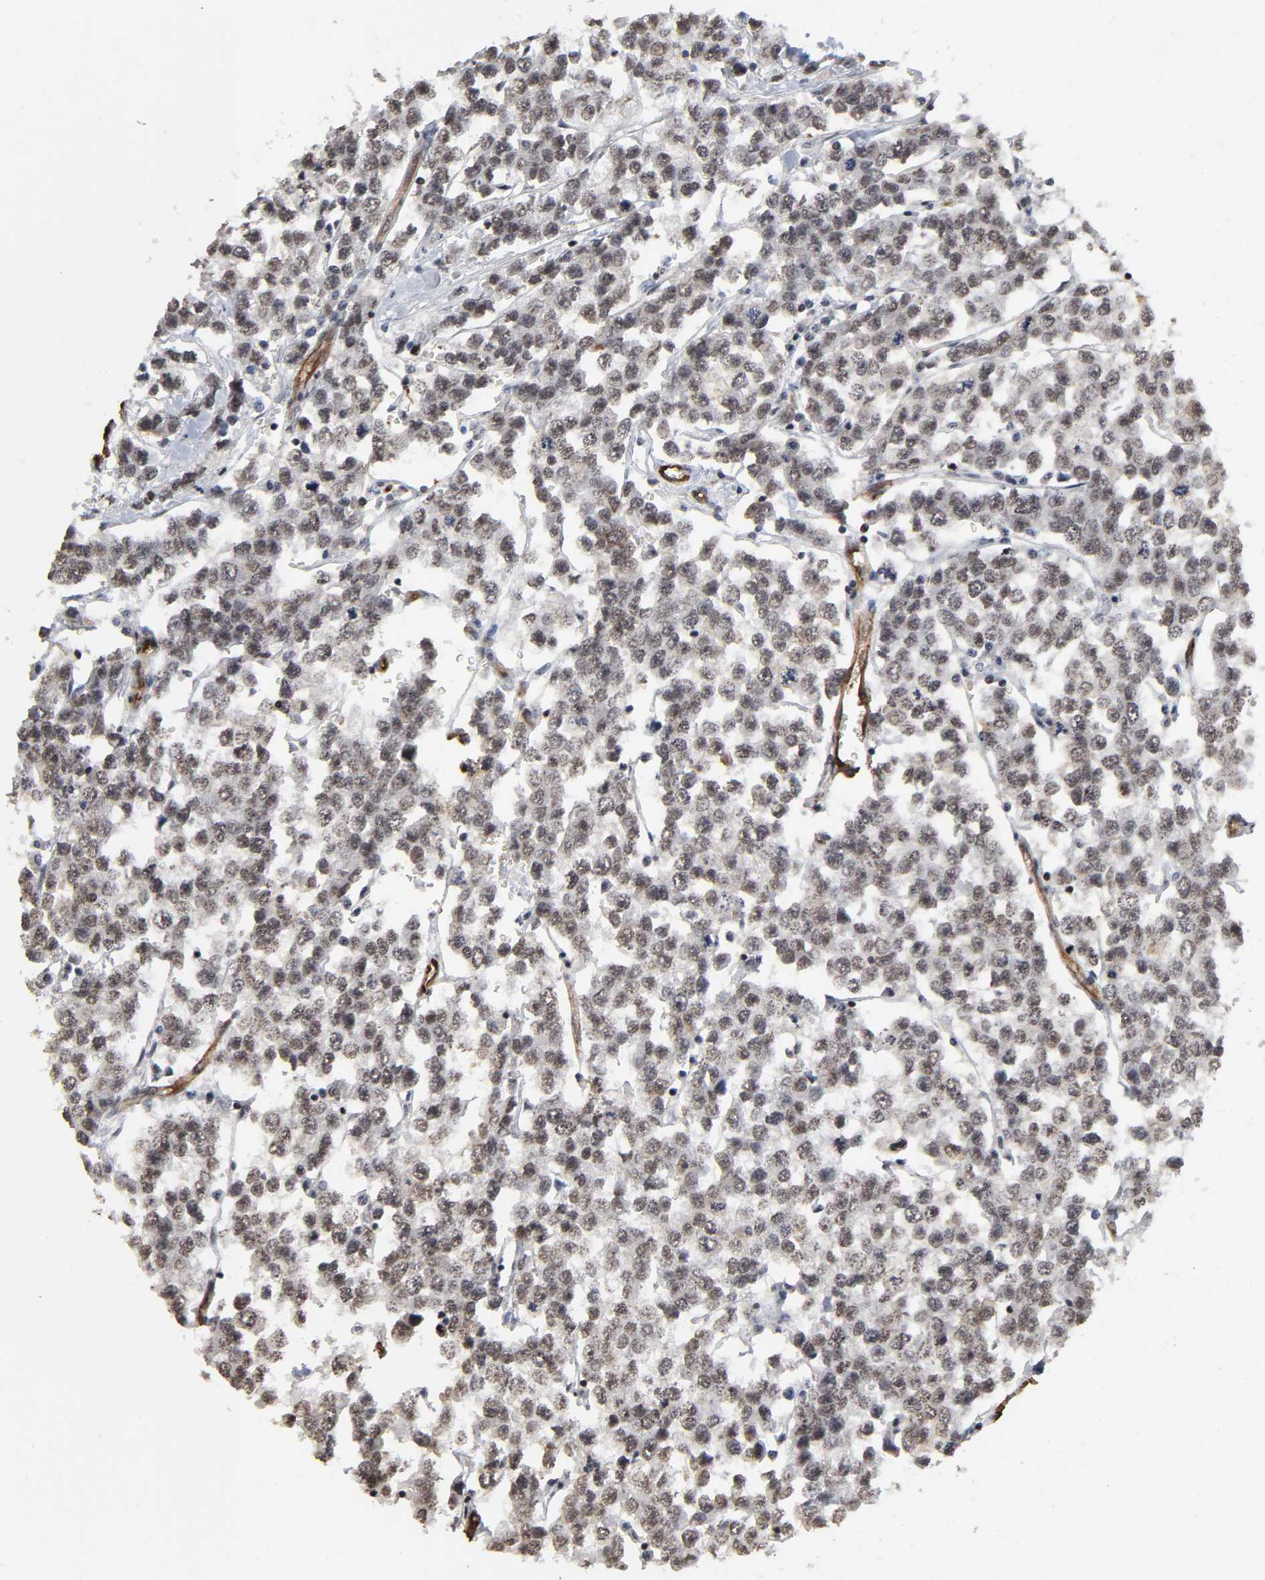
{"staining": {"intensity": "weak", "quantity": ">75%", "location": "cytoplasmic/membranous,nuclear"}, "tissue": "testis cancer", "cell_type": "Tumor cells", "image_type": "cancer", "snomed": [{"axis": "morphology", "description": "Seminoma, NOS"}, {"axis": "morphology", "description": "Carcinoma, Embryonal, NOS"}, {"axis": "topography", "description": "Testis"}], "caption": "Immunohistochemical staining of human testis cancer (seminoma) demonstrates low levels of weak cytoplasmic/membranous and nuclear protein positivity in approximately >75% of tumor cells. (DAB = brown stain, brightfield microscopy at high magnification).", "gene": "AHNAK2", "patient": {"sex": "male", "age": 52}}